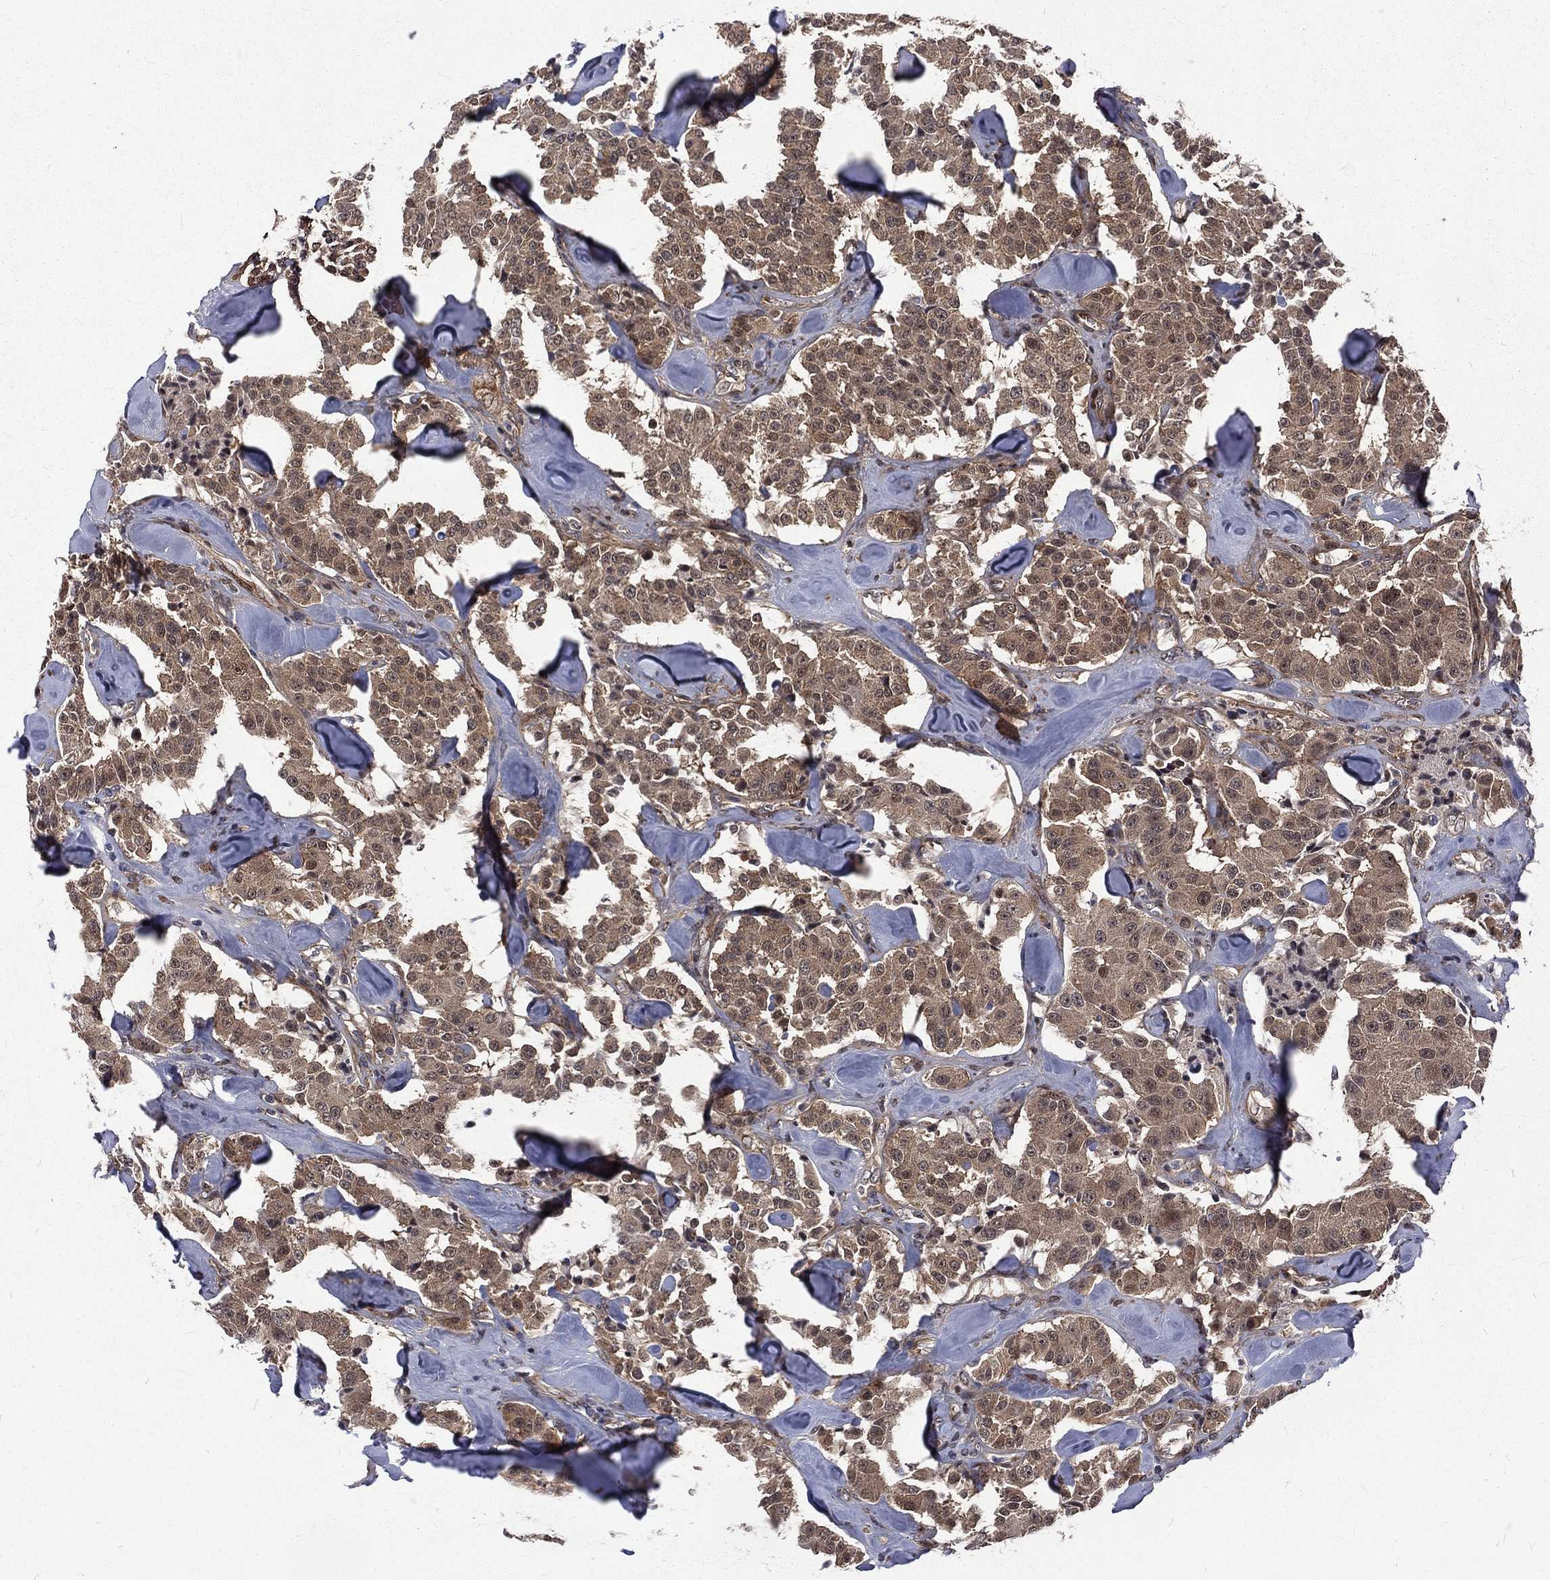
{"staining": {"intensity": "weak", "quantity": ">75%", "location": "cytoplasmic/membranous"}, "tissue": "carcinoid", "cell_type": "Tumor cells", "image_type": "cancer", "snomed": [{"axis": "morphology", "description": "Carcinoid, malignant, NOS"}, {"axis": "topography", "description": "Pancreas"}], "caption": "Carcinoid stained with immunohistochemistry (IHC) reveals weak cytoplasmic/membranous positivity in about >75% of tumor cells. (DAB IHC, brown staining for protein, blue staining for nuclei).", "gene": "ARL3", "patient": {"sex": "male", "age": 41}}